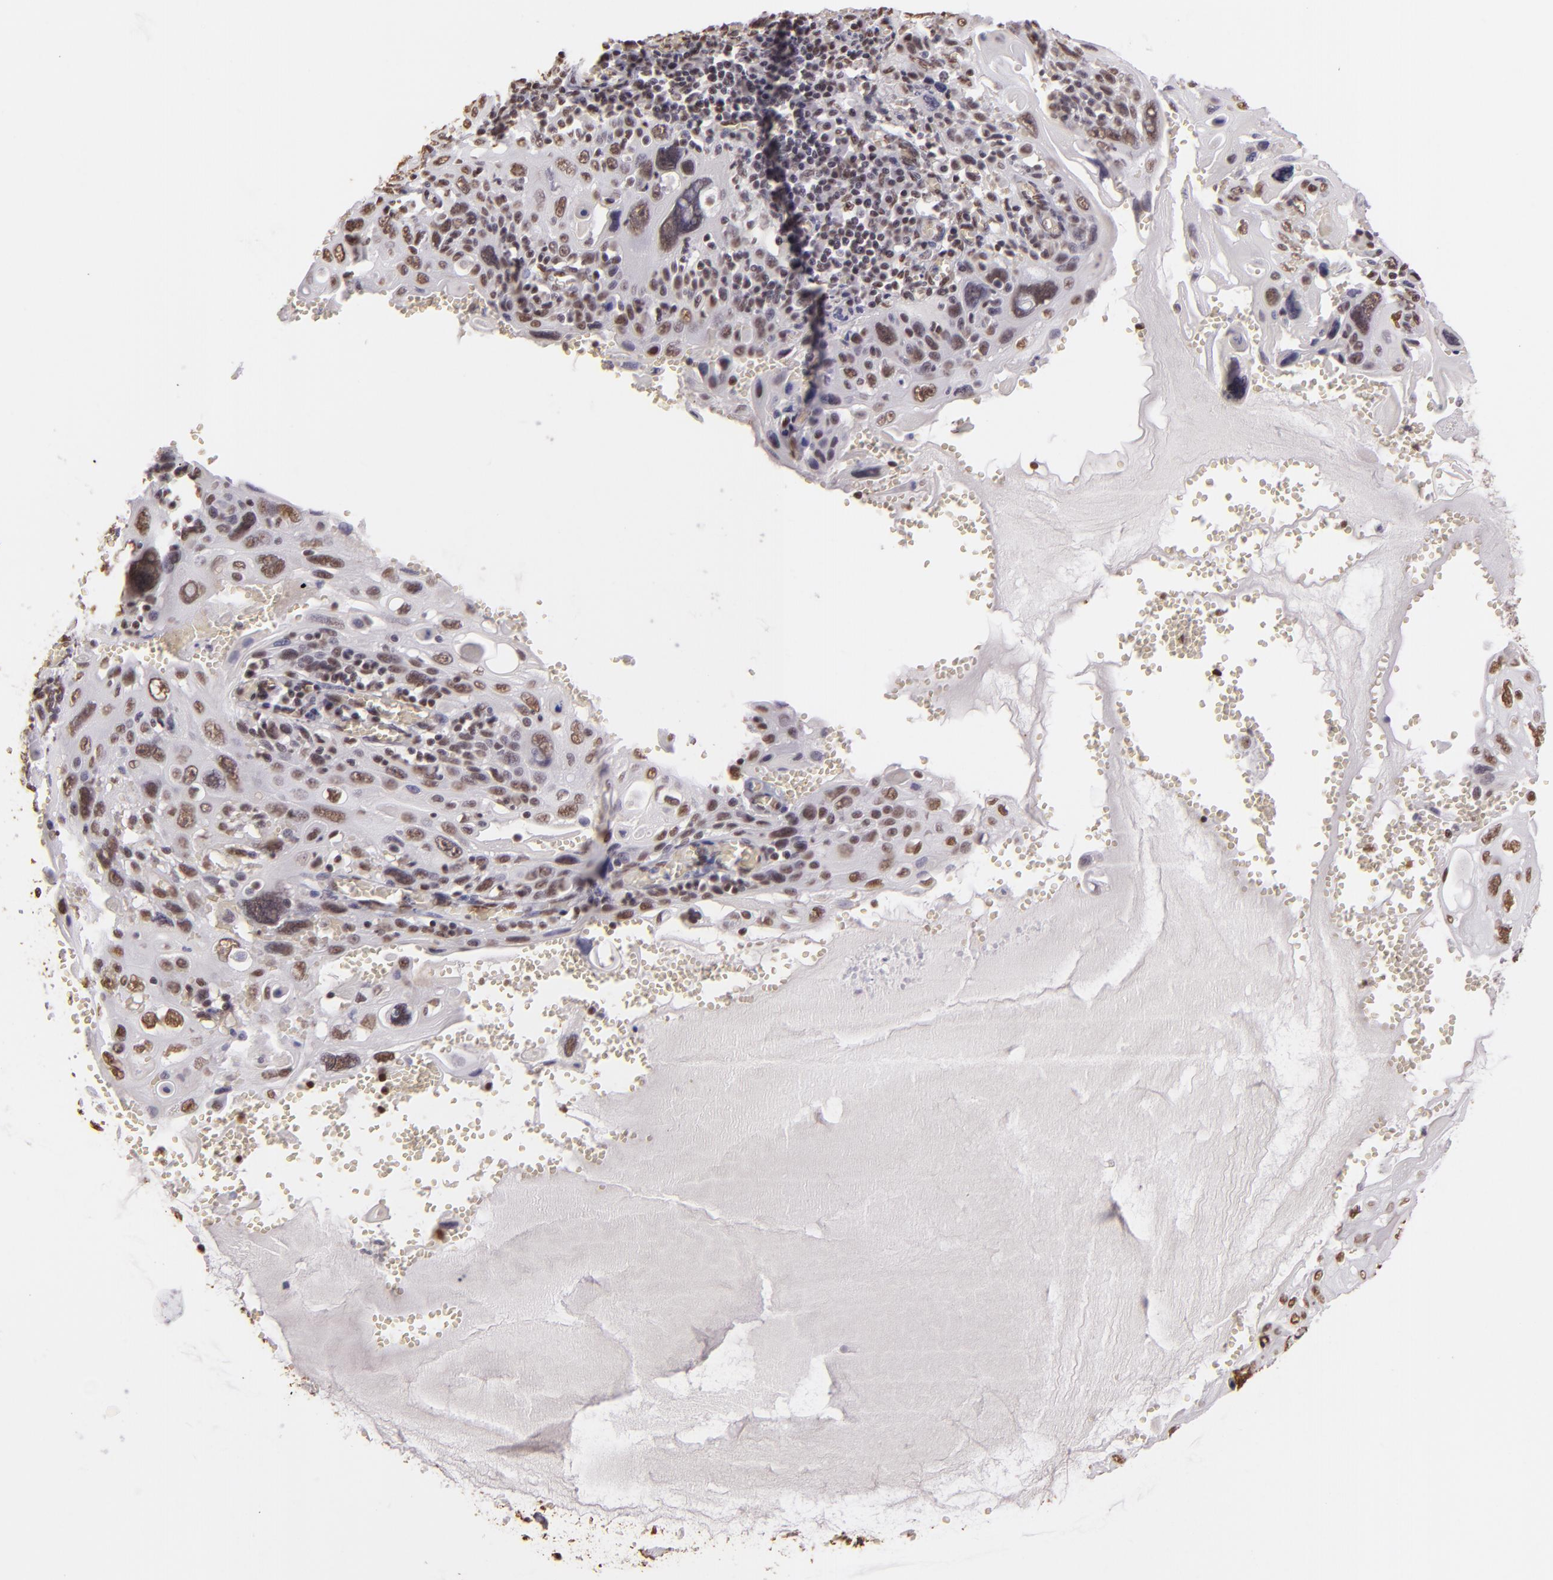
{"staining": {"intensity": "weak", "quantity": "25%-75%", "location": "nuclear"}, "tissue": "cervical cancer", "cell_type": "Tumor cells", "image_type": "cancer", "snomed": [{"axis": "morphology", "description": "Squamous cell carcinoma, NOS"}, {"axis": "topography", "description": "Cervix"}], "caption": "High-power microscopy captured an IHC micrograph of cervical squamous cell carcinoma, revealing weak nuclear staining in approximately 25%-75% of tumor cells. The staining was performed using DAB (3,3'-diaminobenzidine) to visualize the protein expression in brown, while the nuclei were stained in blue with hematoxylin (Magnification: 20x).", "gene": "PAPOLA", "patient": {"sex": "female", "age": 54}}